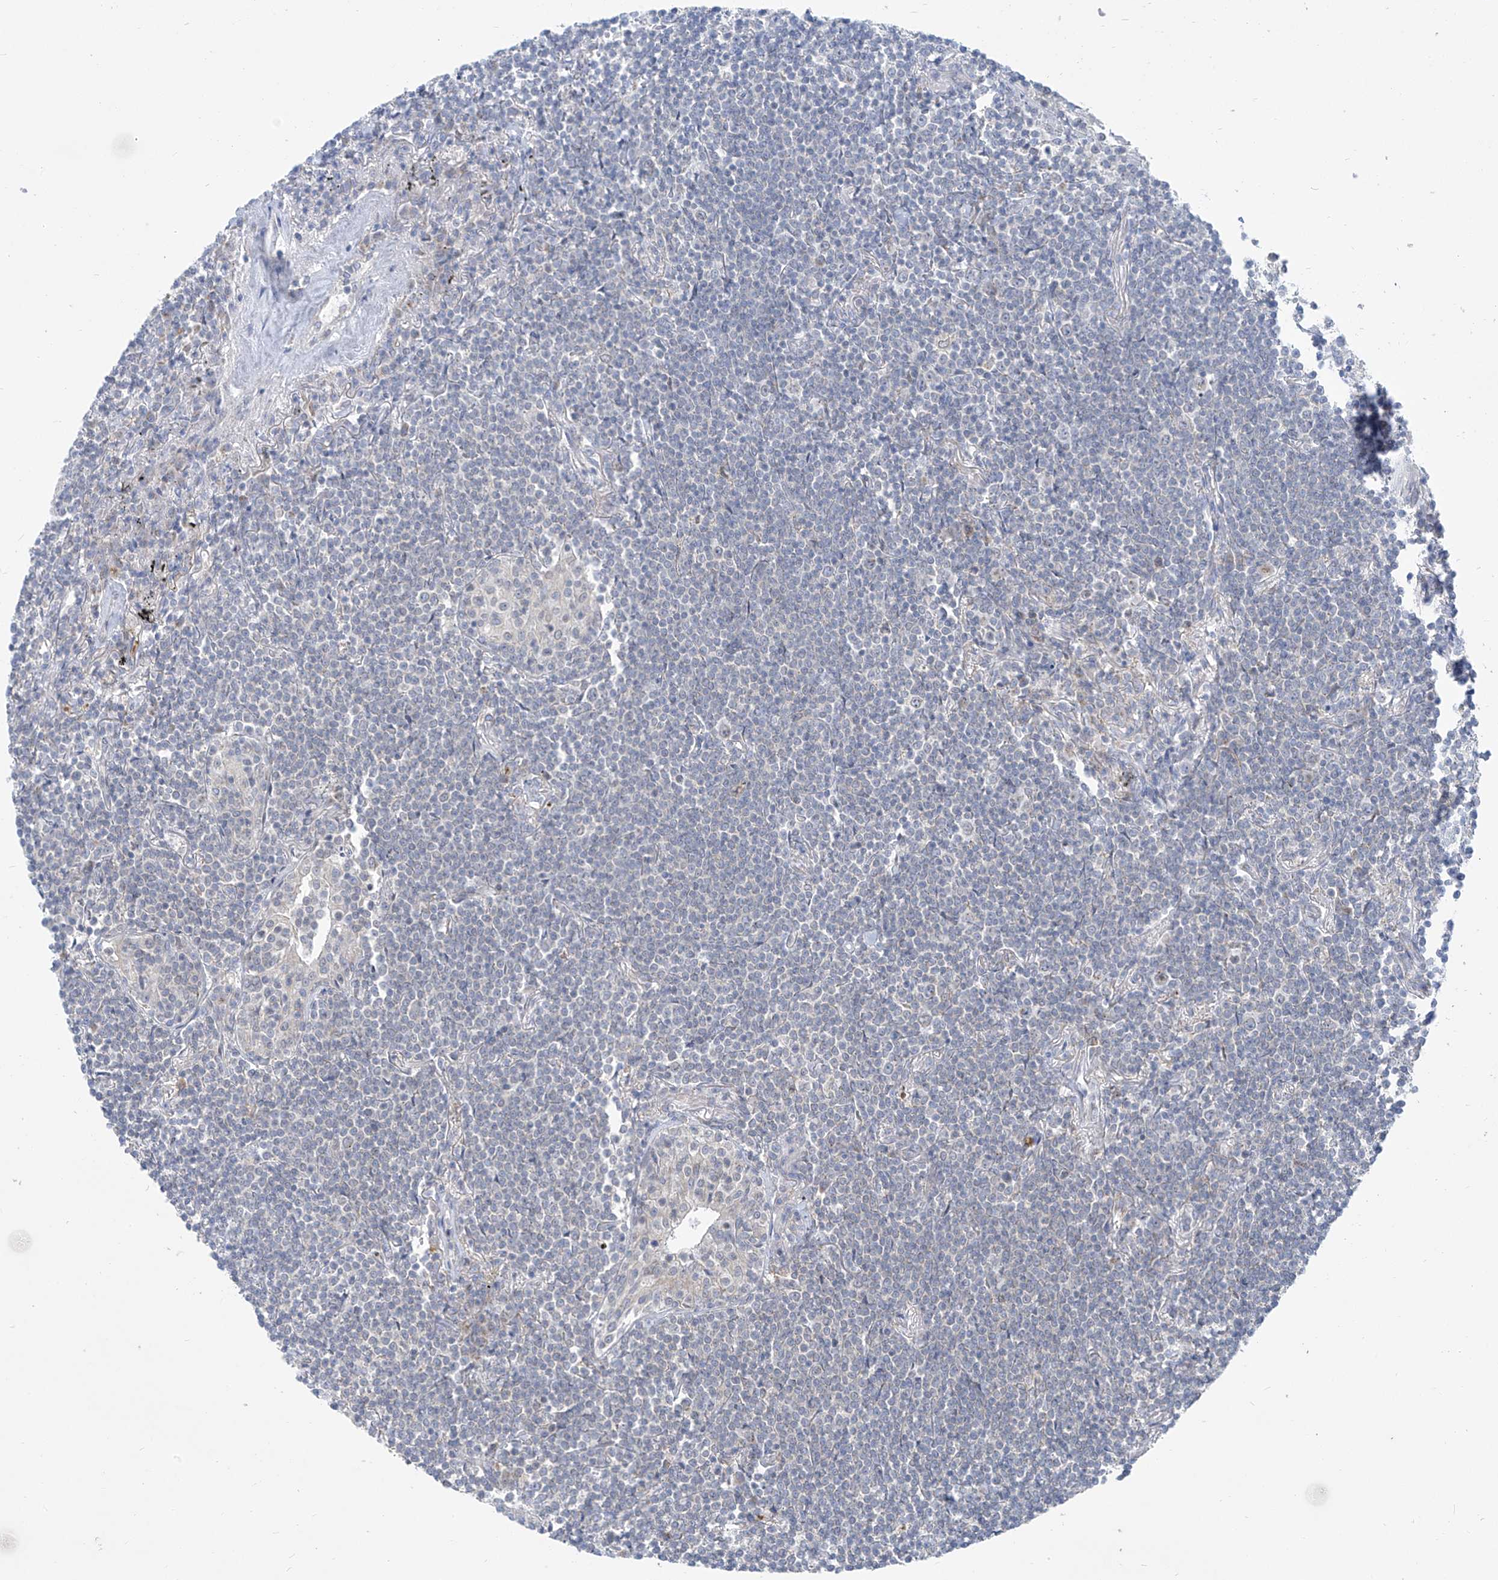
{"staining": {"intensity": "negative", "quantity": "none", "location": "none"}, "tissue": "lymphoma", "cell_type": "Tumor cells", "image_type": "cancer", "snomed": [{"axis": "morphology", "description": "Malignant lymphoma, non-Hodgkin's type, Low grade"}, {"axis": "topography", "description": "Lung"}], "caption": "Lymphoma was stained to show a protein in brown. There is no significant positivity in tumor cells.", "gene": "KRTAP25-1", "patient": {"sex": "female", "age": 71}}